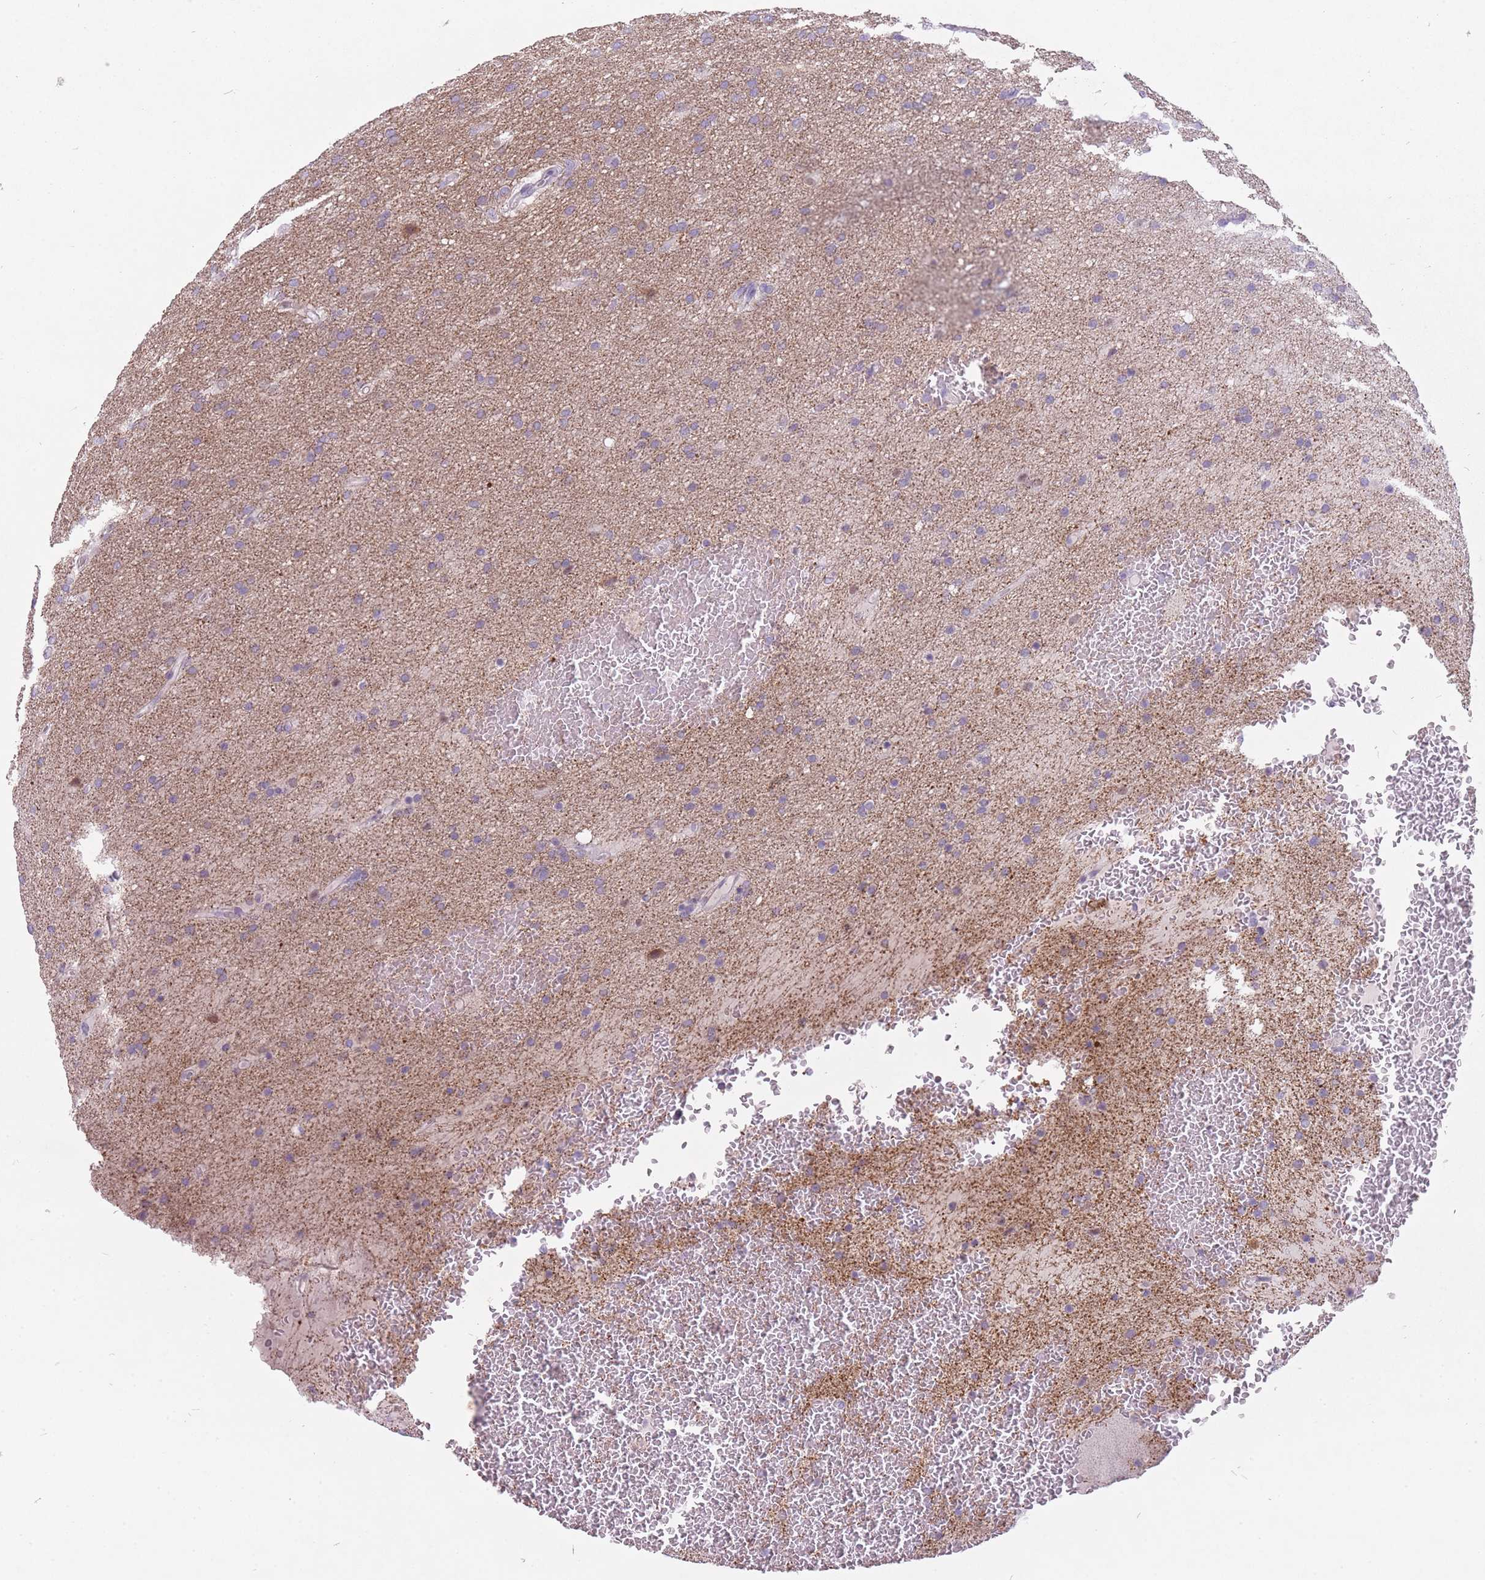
{"staining": {"intensity": "weak", "quantity": "<25%", "location": "cytoplasmic/membranous"}, "tissue": "glioma", "cell_type": "Tumor cells", "image_type": "cancer", "snomed": [{"axis": "morphology", "description": "Glioma, malignant, High grade"}, {"axis": "topography", "description": "Cerebral cortex"}], "caption": "Protein analysis of glioma shows no significant staining in tumor cells.", "gene": "RFX4", "patient": {"sex": "female", "age": 36}}